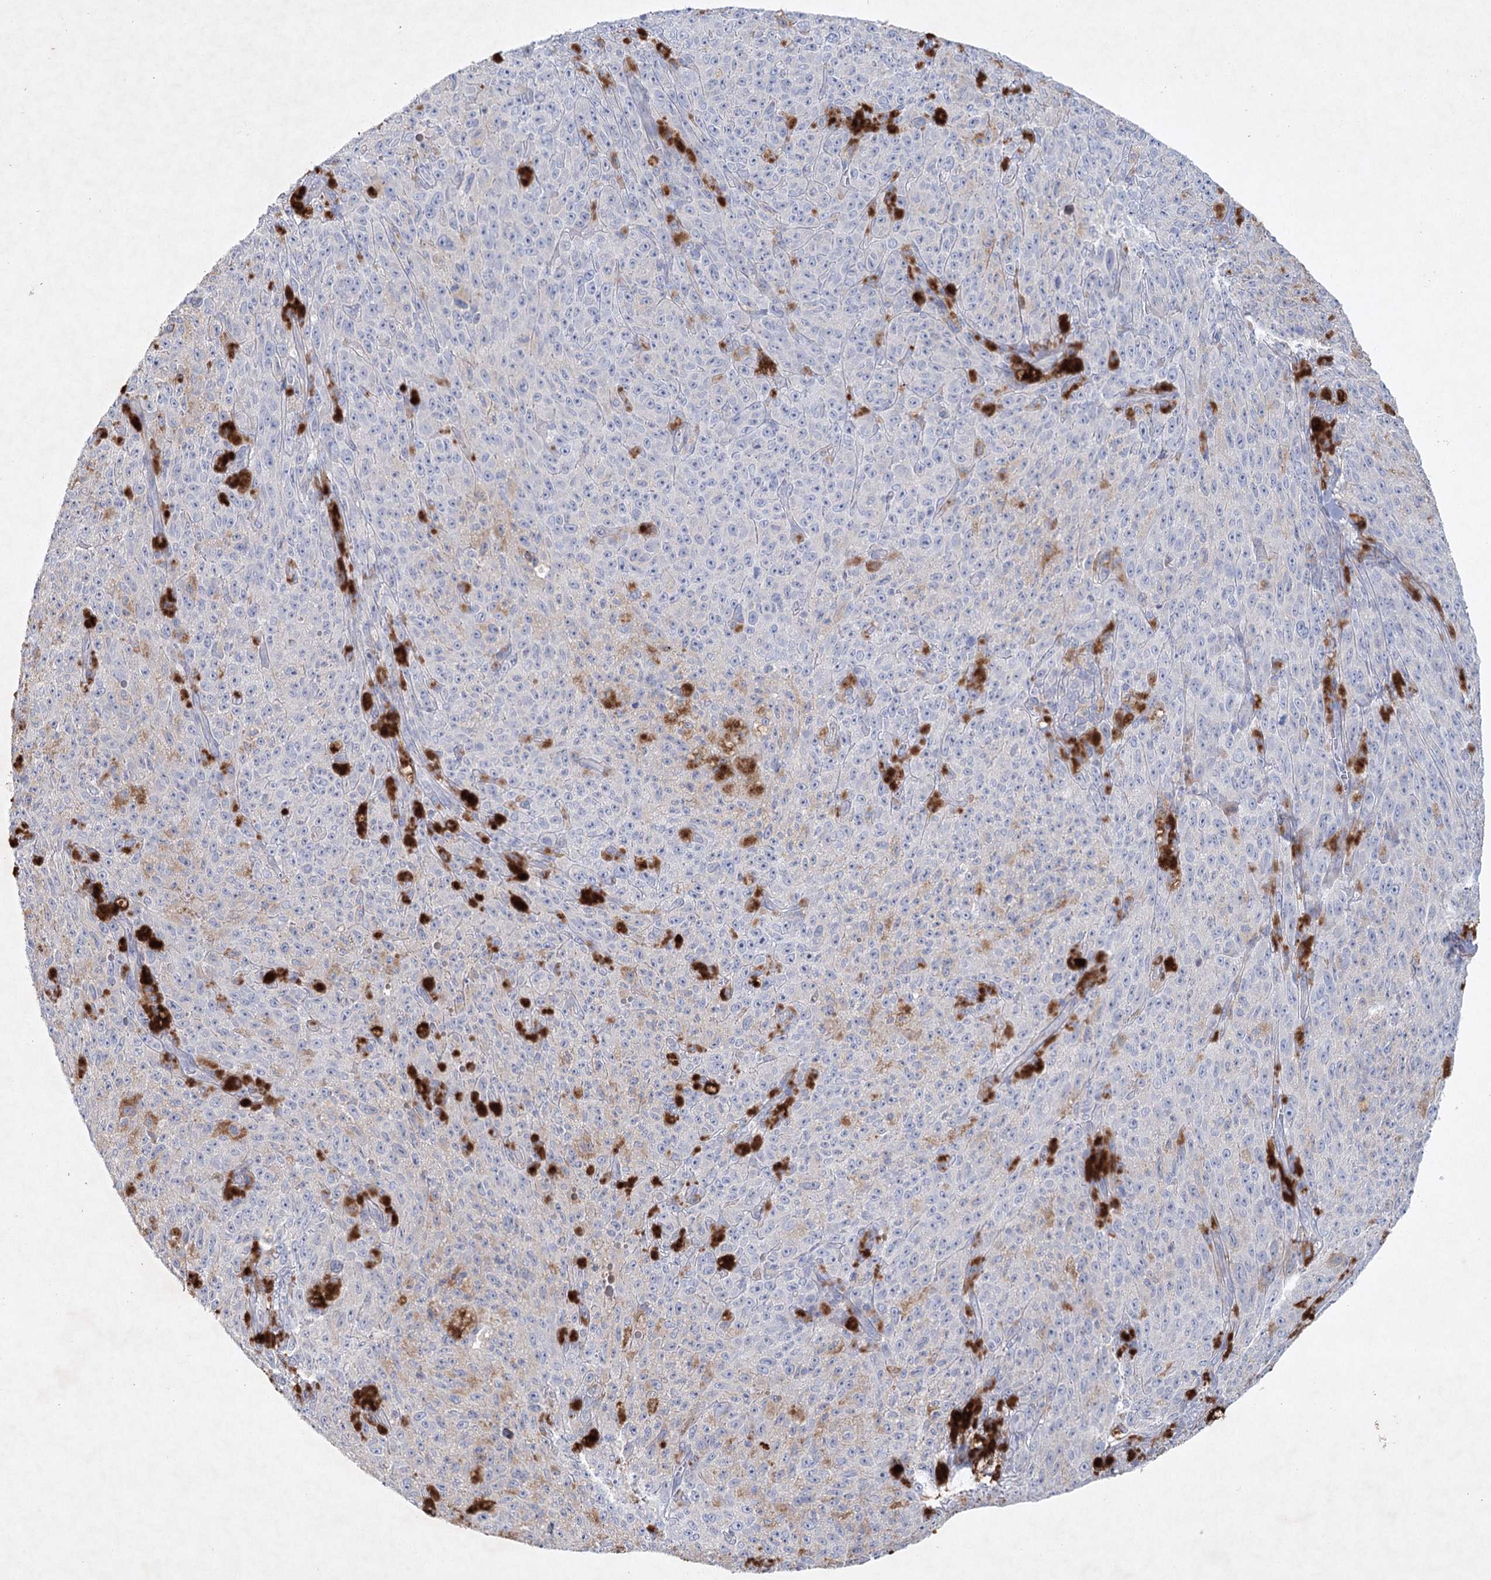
{"staining": {"intensity": "negative", "quantity": "none", "location": "none"}, "tissue": "melanoma", "cell_type": "Tumor cells", "image_type": "cancer", "snomed": [{"axis": "morphology", "description": "Malignant melanoma, NOS"}, {"axis": "topography", "description": "Skin"}], "caption": "DAB (3,3'-diaminobenzidine) immunohistochemical staining of malignant melanoma demonstrates no significant staining in tumor cells.", "gene": "MAP3K13", "patient": {"sex": "female", "age": 82}}